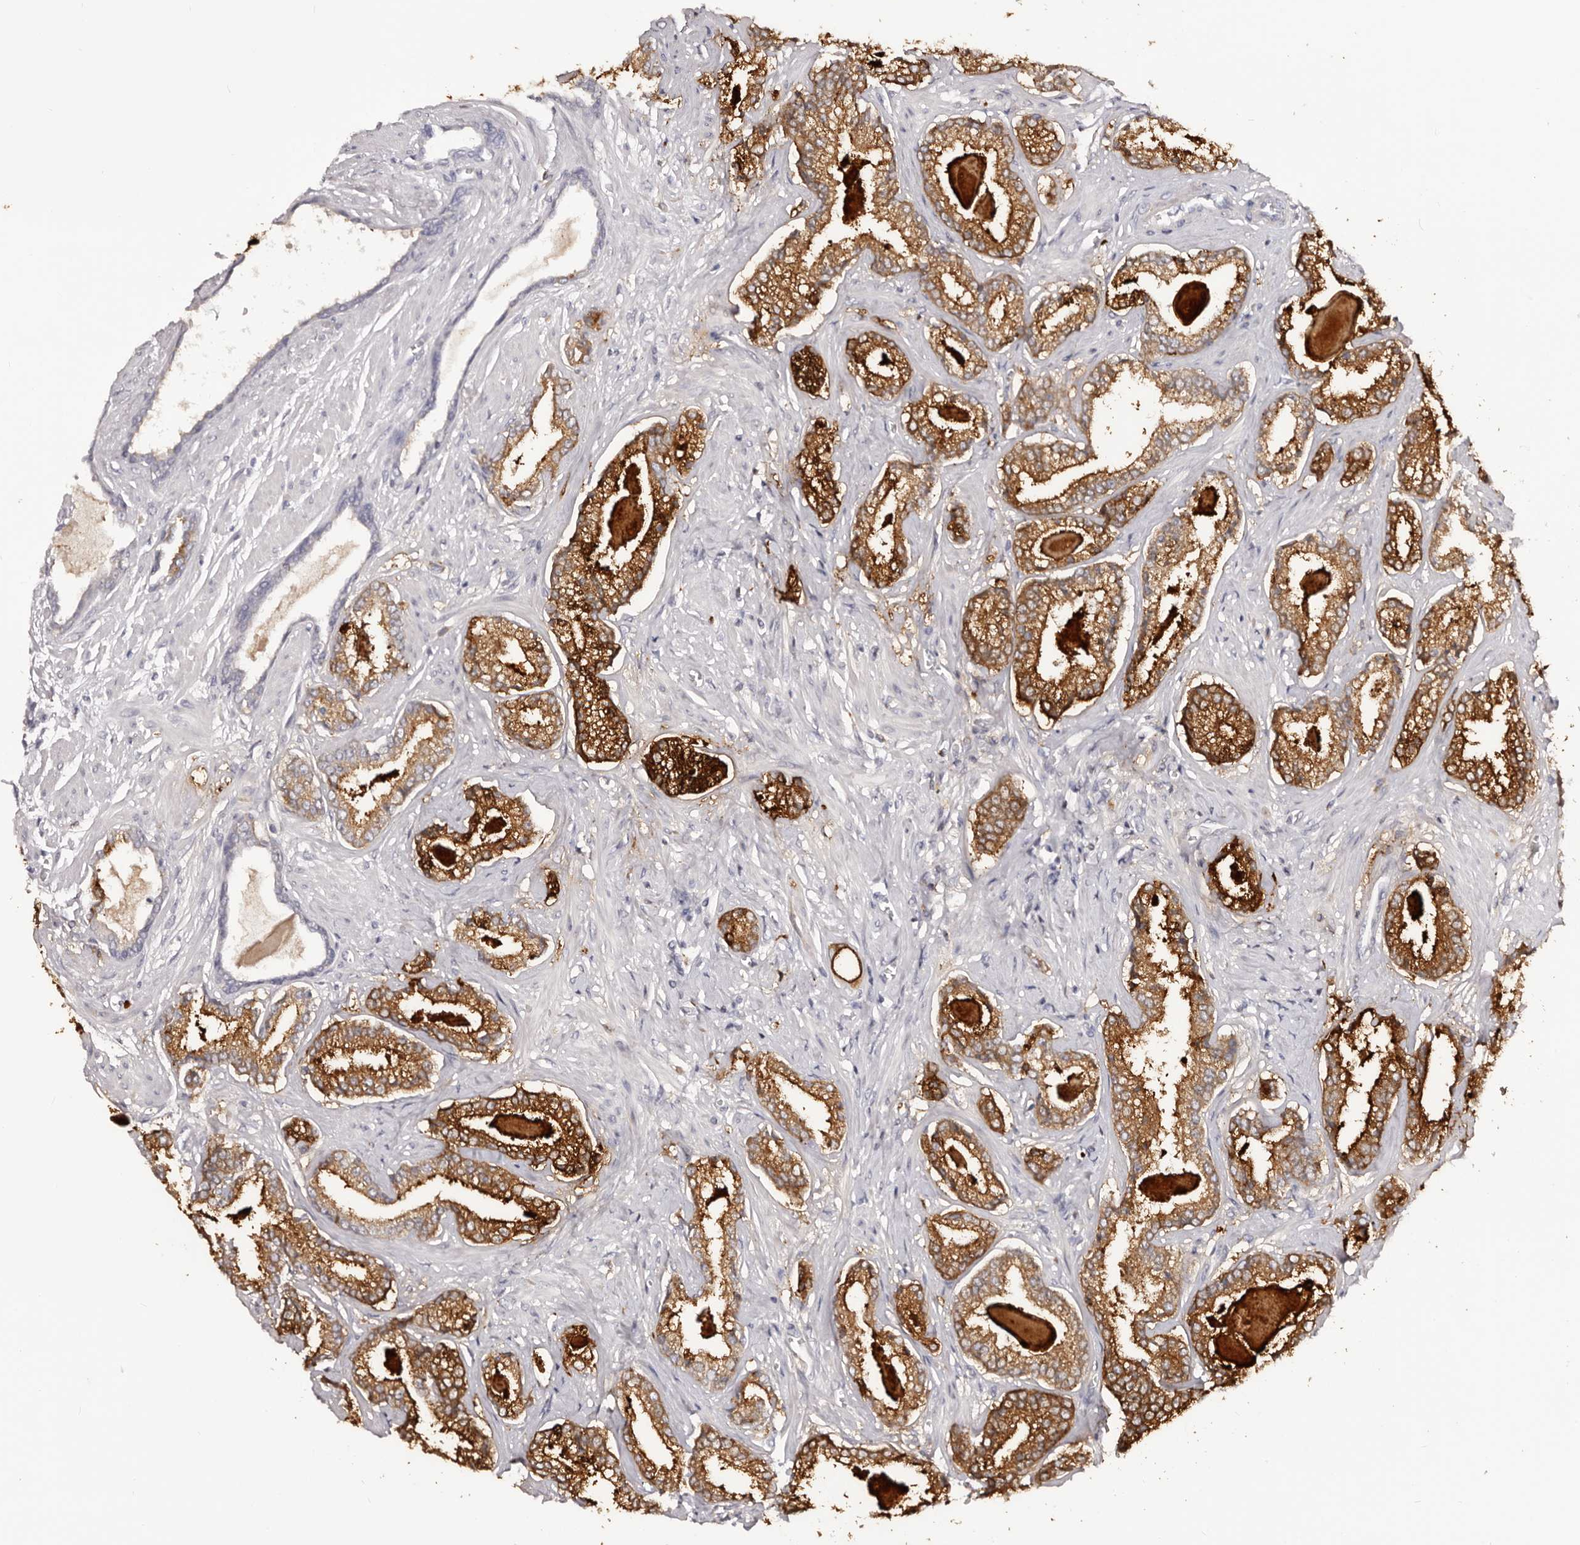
{"staining": {"intensity": "strong", "quantity": ">75%", "location": "cytoplasmic/membranous"}, "tissue": "prostate cancer", "cell_type": "Tumor cells", "image_type": "cancer", "snomed": [{"axis": "morphology", "description": "Adenocarcinoma, Low grade"}, {"axis": "topography", "description": "Prostate"}], "caption": "Human prostate low-grade adenocarcinoma stained with a brown dye displays strong cytoplasmic/membranous positive staining in about >75% of tumor cells.", "gene": "AKNAD1", "patient": {"sex": "male", "age": 70}}